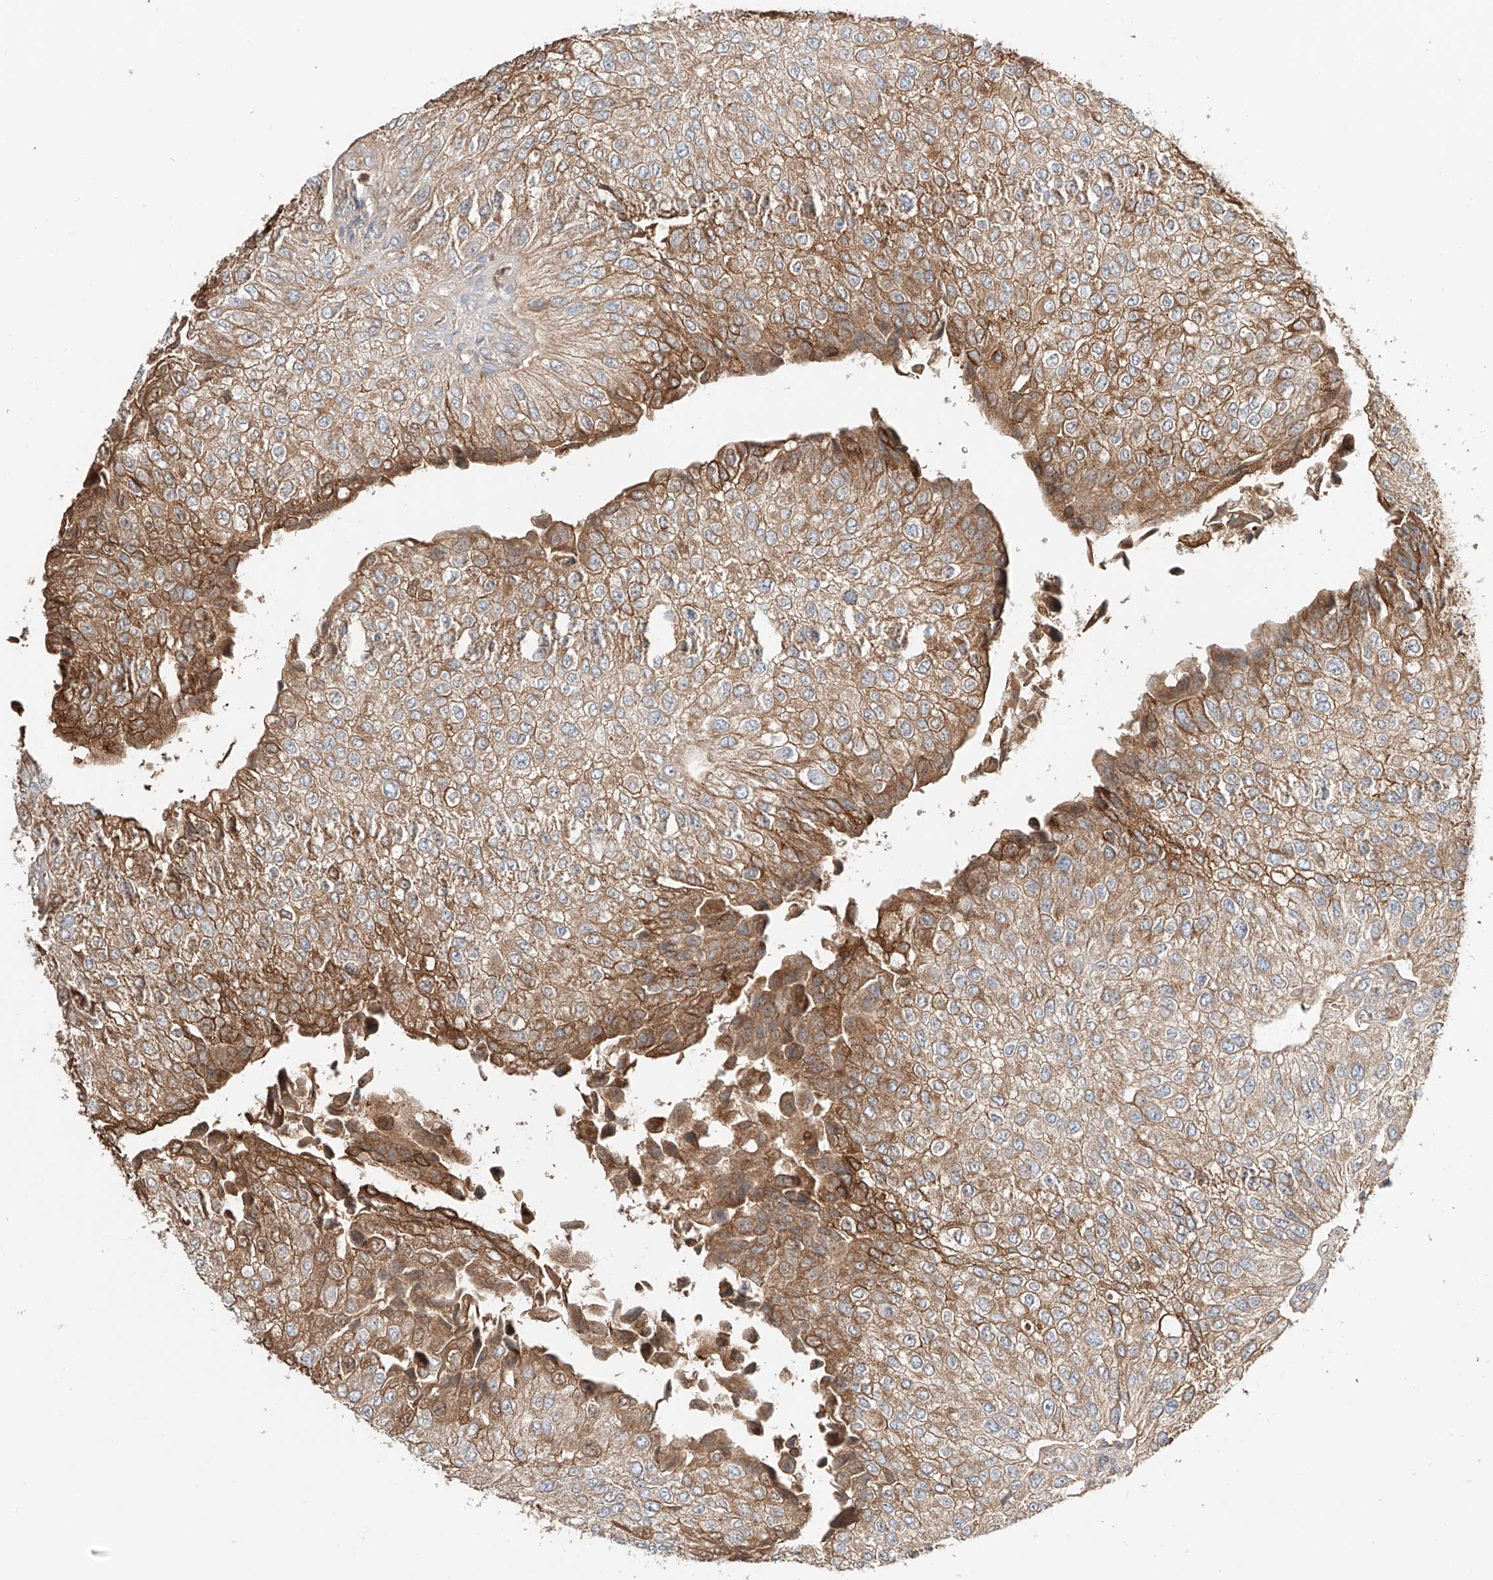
{"staining": {"intensity": "moderate", "quantity": ">75%", "location": "cytoplasmic/membranous"}, "tissue": "urothelial cancer", "cell_type": "Tumor cells", "image_type": "cancer", "snomed": [{"axis": "morphology", "description": "Urothelial carcinoma, High grade"}, {"axis": "topography", "description": "Kidney"}, {"axis": "topography", "description": "Urinary bladder"}], "caption": "Immunohistochemistry (IHC) histopathology image of urothelial cancer stained for a protein (brown), which reveals medium levels of moderate cytoplasmic/membranous staining in about >75% of tumor cells.", "gene": "ERO1A", "patient": {"sex": "male", "age": 77}}